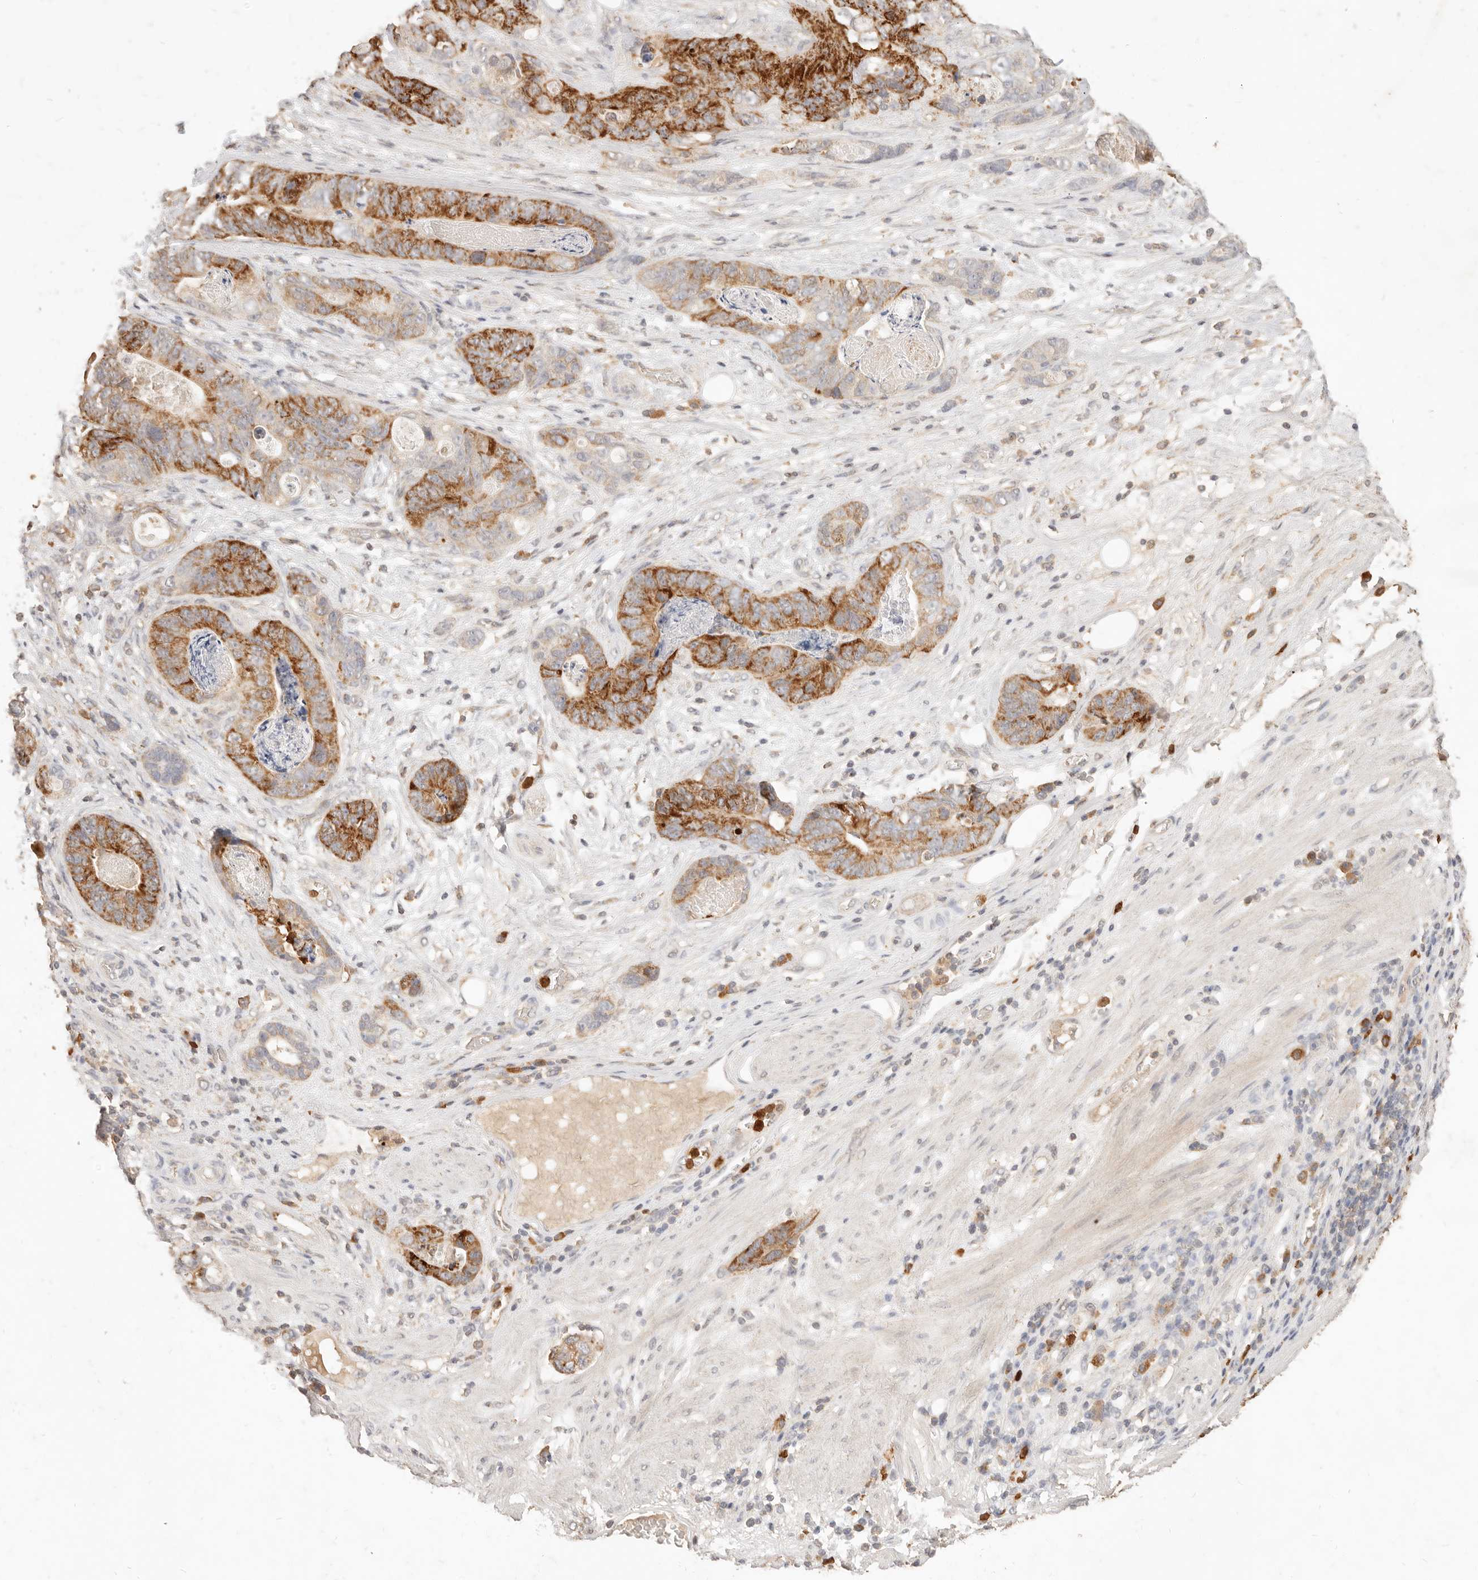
{"staining": {"intensity": "strong", "quantity": ">75%", "location": "cytoplasmic/membranous"}, "tissue": "stomach cancer", "cell_type": "Tumor cells", "image_type": "cancer", "snomed": [{"axis": "morphology", "description": "Normal tissue, NOS"}, {"axis": "morphology", "description": "Adenocarcinoma, NOS"}, {"axis": "topography", "description": "Stomach"}], "caption": "This histopathology image reveals stomach cancer (adenocarcinoma) stained with immunohistochemistry to label a protein in brown. The cytoplasmic/membranous of tumor cells show strong positivity for the protein. Nuclei are counter-stained blue.", "gene": "TMTC2", "patient": {"sex": "female", "age": 89}}